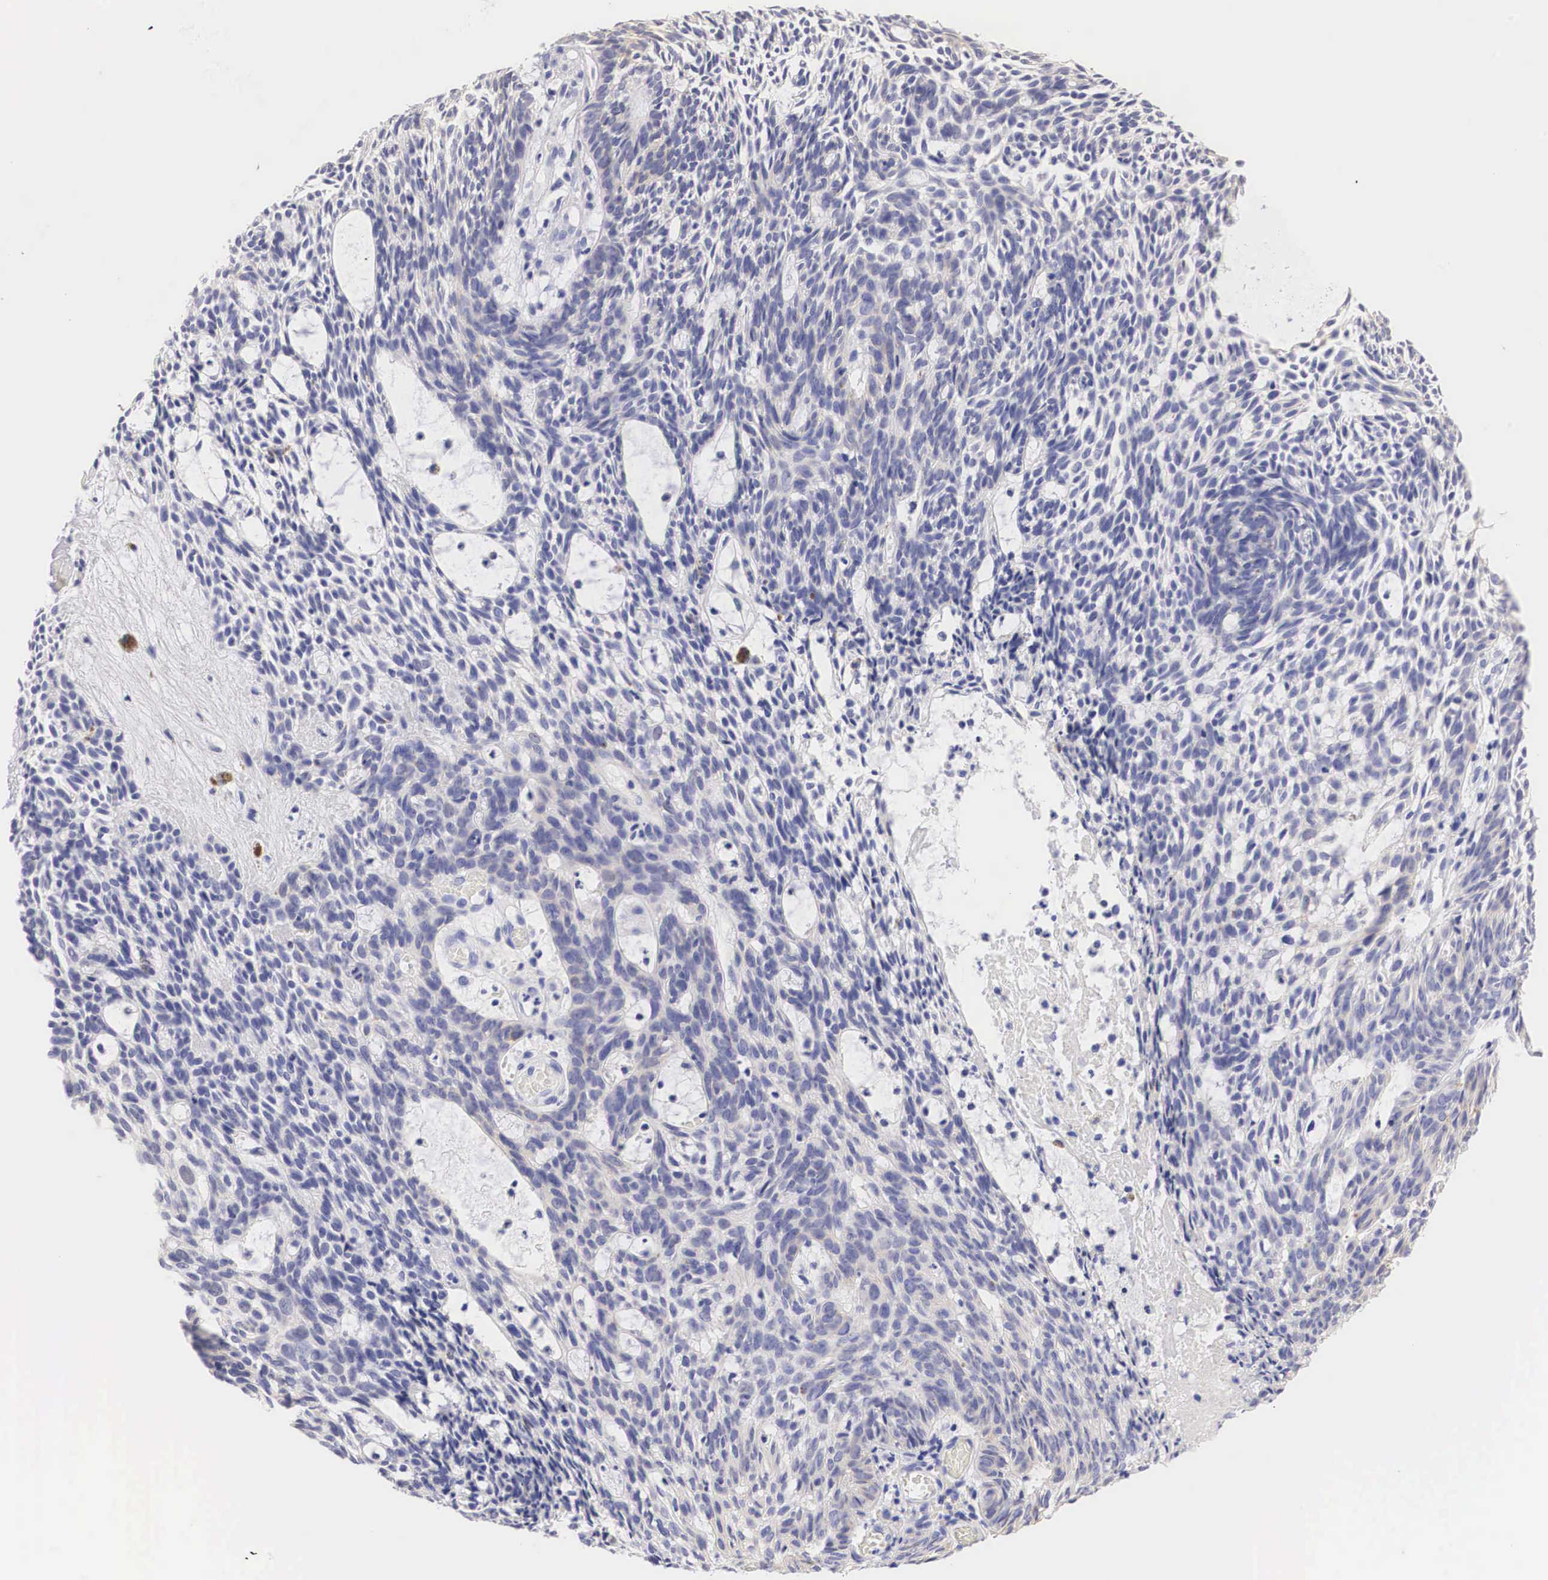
{"staining": {"intensity": "weak", "quantity": "25%-75%", "location": "cytoplasmic/membranous"}, "tissue": "skin cancer", "cell_type": "Tumor cells", "image_type": "cancer", "snomed": [{"axis": "morphology", "description": "Normal tissue, NOS"}, {"axis": "morphology", "description": "Basal cell carcinoma"}, {"axis": "topography", "description": "Skin"}], "caption": "Protein staining by immunohistochemistry (IHC) displays weak cytoplasmic/membranous staining in about 25%-75% of tumor cells in skin basal cell carcinoma. The protein is shown in brown color, while the nuclei are stained blue.", "gene": "ERBB2", "patient": {"sex": "male", "age": 74}}